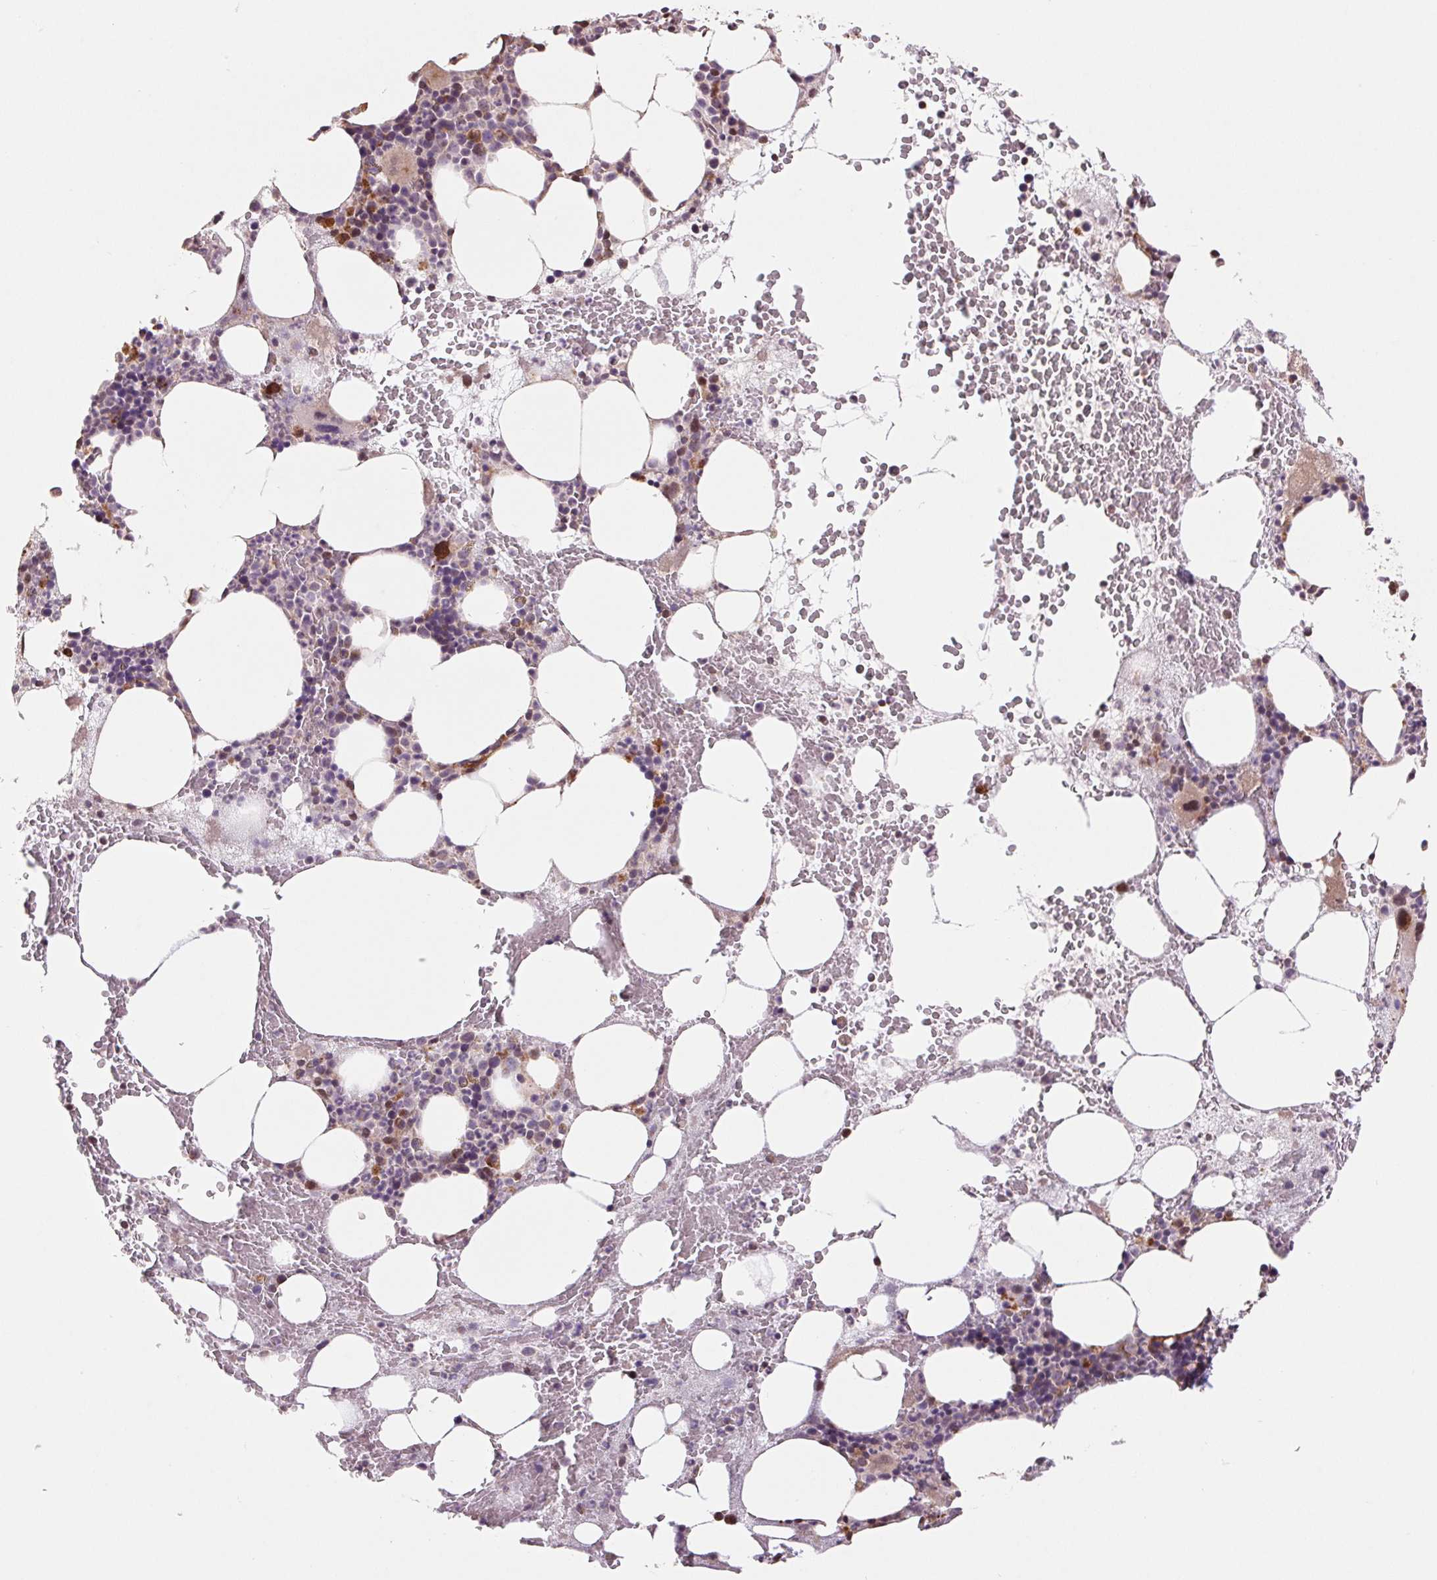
{"staining": {"intensity": "strong", "quantity": "<25%", "location": "cytoplasmic/membranous,nuclear"}, "tissue": "bone marrow", "cell_type": "Hematopoietic cells", "image_type": "normal", "snomed": [{"axis": "morphology", "description": "Normal tissue, NOS"}, {"axis": "topography", "description": "Bone marrow"}], "caption": "There is medium levels of strong cytoplasmic/membranous,nuclear staining in hematopoietic cells of benign bone marrow, as demonstrated by immunohistochemical staining (brown color).", "gene": "PDHA1", "patient": {"sex": "male", "age": 89}}